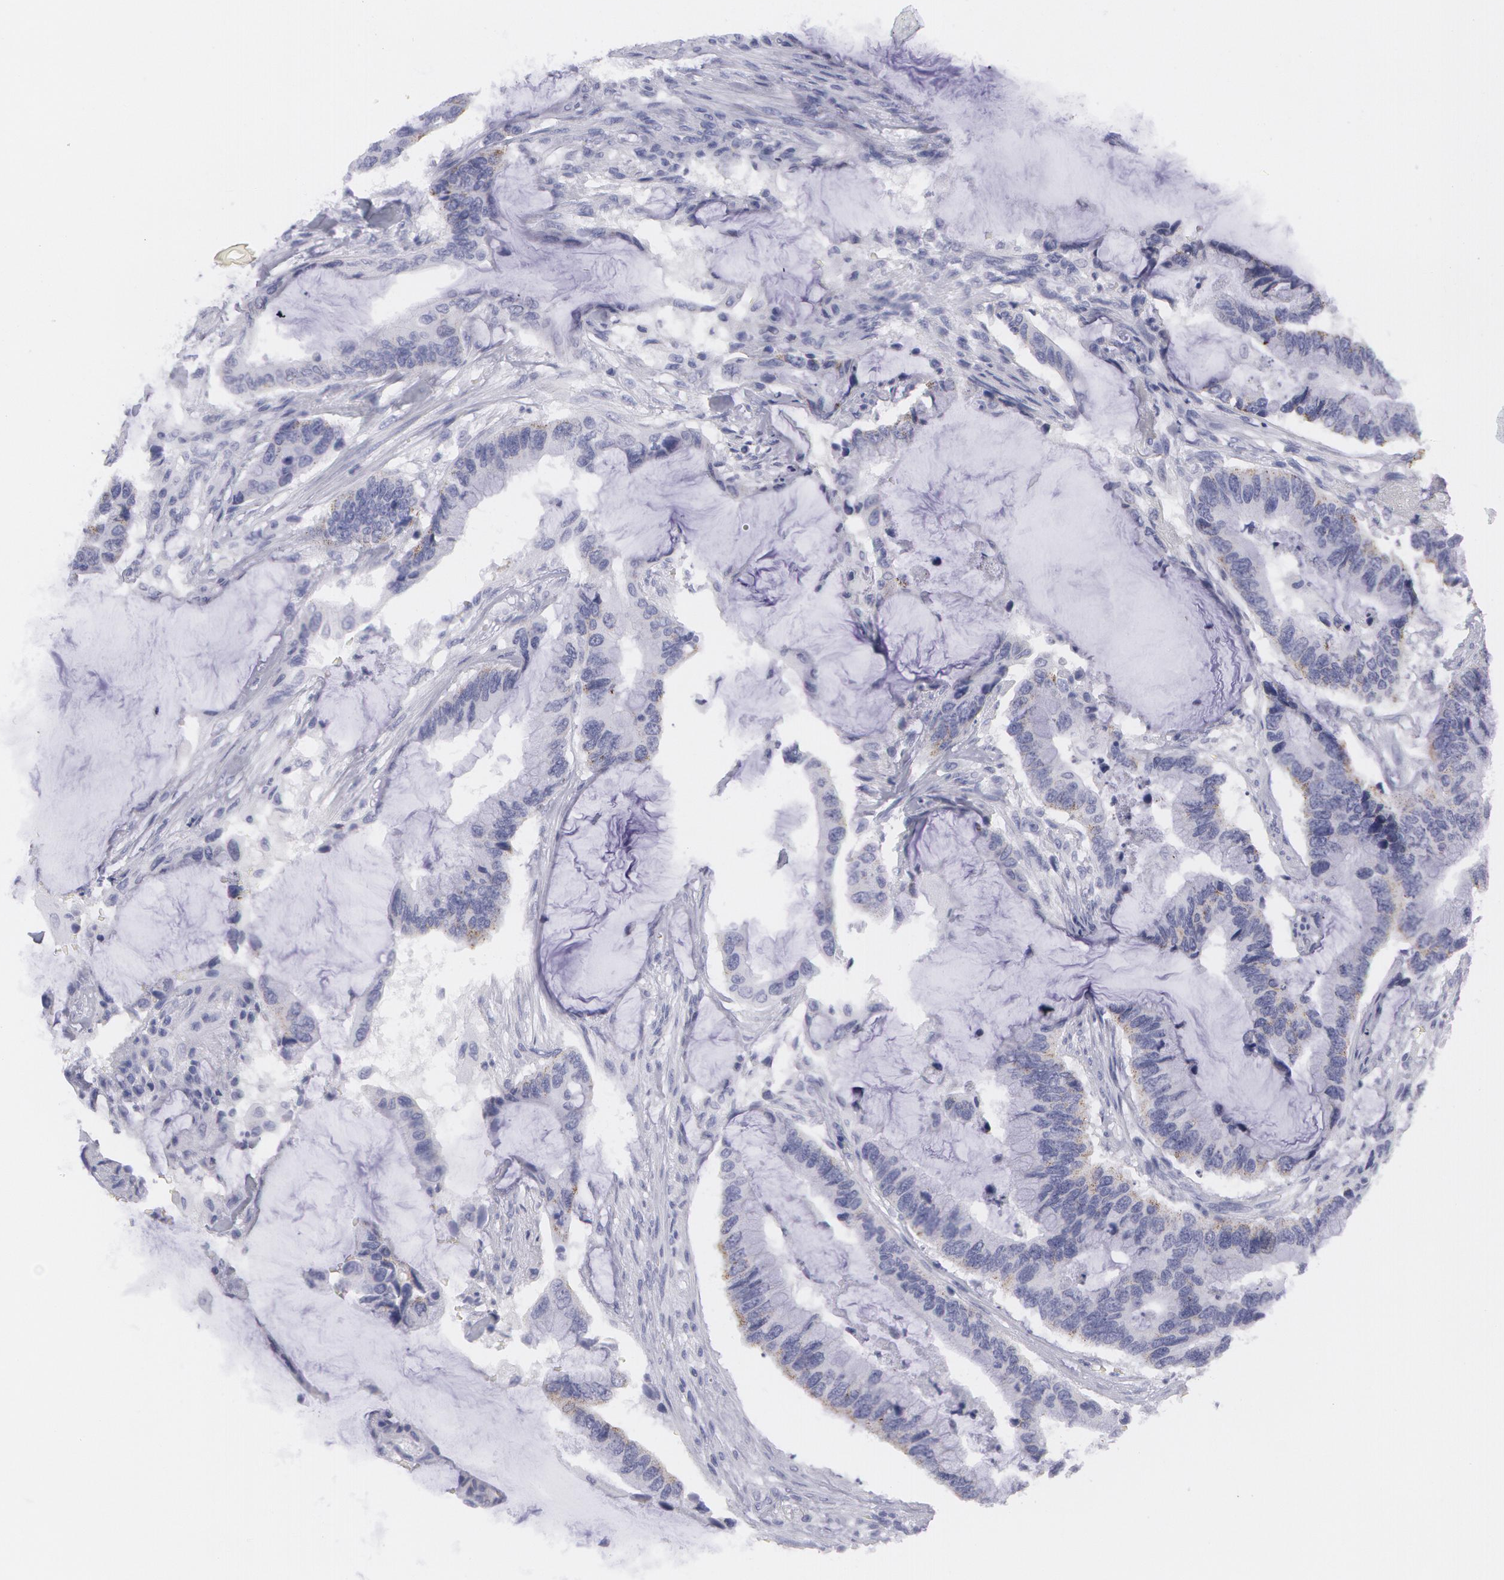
{"staining": {"intensity": "negative", "quantity": "none", "location": "none"}, "tissue": "colorectal cancer", "cell_type": "Tumor cells", "image_type": "cancer", "snomed": [{"axis": "morphology", "description": "Adenocarcinoma, NOS"}, {"axis": "topography", "description": "Rectum"}], "caption": "Image shows no protein positivity in tumor cells of colorectal adenocarcinoma tissue.", "gene": "AMACR", "patient": {"sex": "female", "age": 59}}